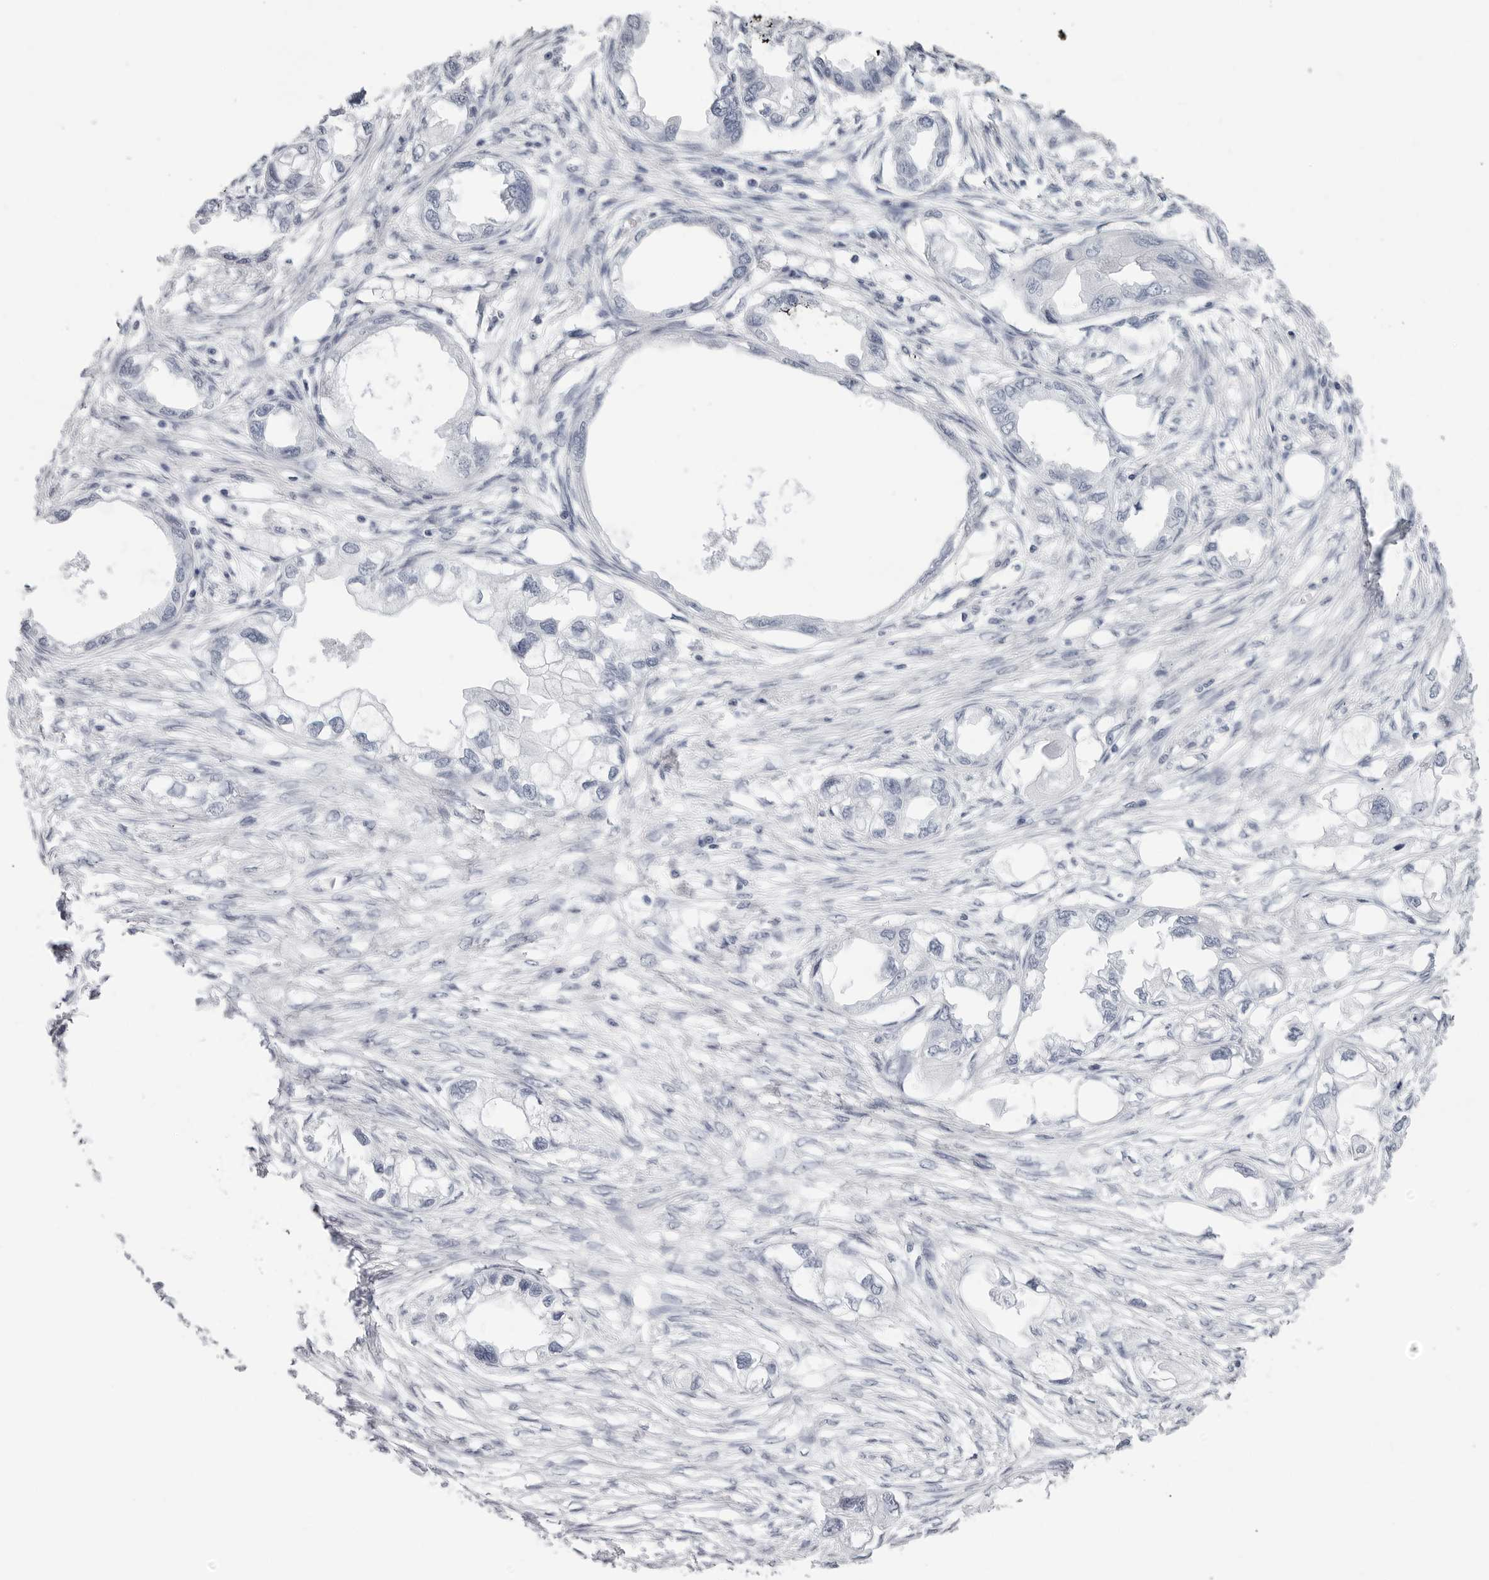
{"staining": {"intensity": "negative", "quantity": "none", "location": "none"}, "tissue": "endometrial cancer", "cell_type": "Tumor cells", "image_type": "cancer", "snomed": [{"axis": "morphology", "description": "Adenocarcinoma, NOS"}, {"axis": "morphology", "description": "Adenocarcinoma, metastatic, NOS"}, {"axis": "topography", "description": "Adipose tissue"}, {"axis": "topography", "description": "Endometrium"}], "caption": "Endometrial cancer stained for a protein using immunohistochemistry displays no staining tumor cells.", "gene": "CST2", "patient": {"sex": "female", "age": 67}}